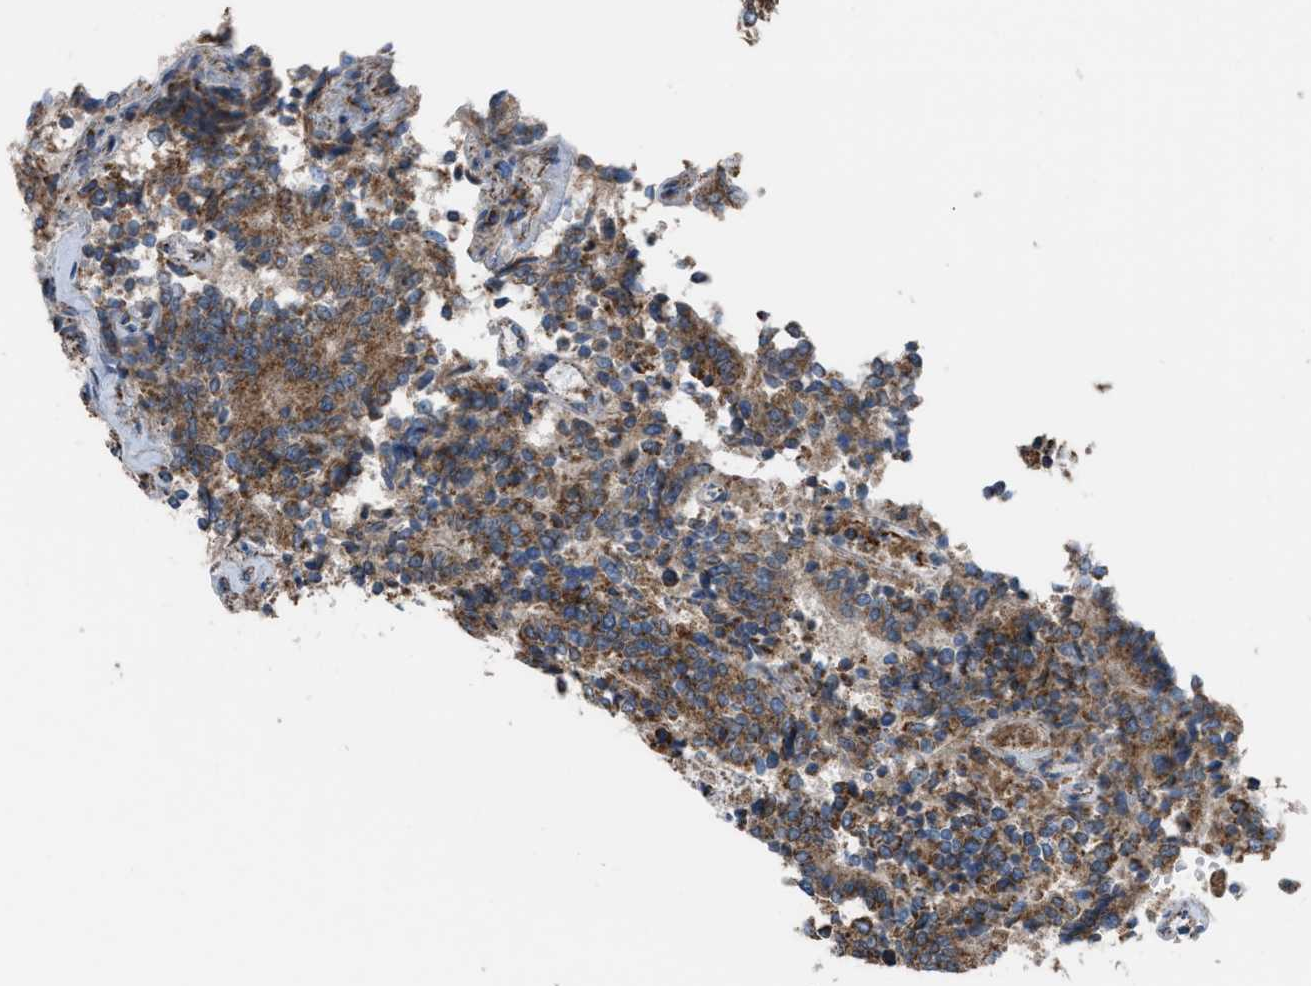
{"staining": {"intensity": "moderate", "quantity": ">75%", "location": "cytoplasmic/membranous"}, "tissue": "prostate cancer", "cell_type": "Tumor cells", "image_type": "cancer", "snomed": [{"axis": "morphology", "description": "Normal tissue, NOS"}, {"axis": "morphology", "description": "Adenocarcinoma, High grade"}, {"axis": "topography", "description": "Prostate"}, {"axis": "topography", "description": "Seminal veicle"}], "caption": "Adenocarcinoma (high-grade) (prostate) stained with DAB immunohistochemistry demonstrates medium levels of moderate cytoplasmic/membranous positivity in approximately >75% of tumor cells.", "gene": "SRM", "patient": {"sex": "male", "age": 55}}